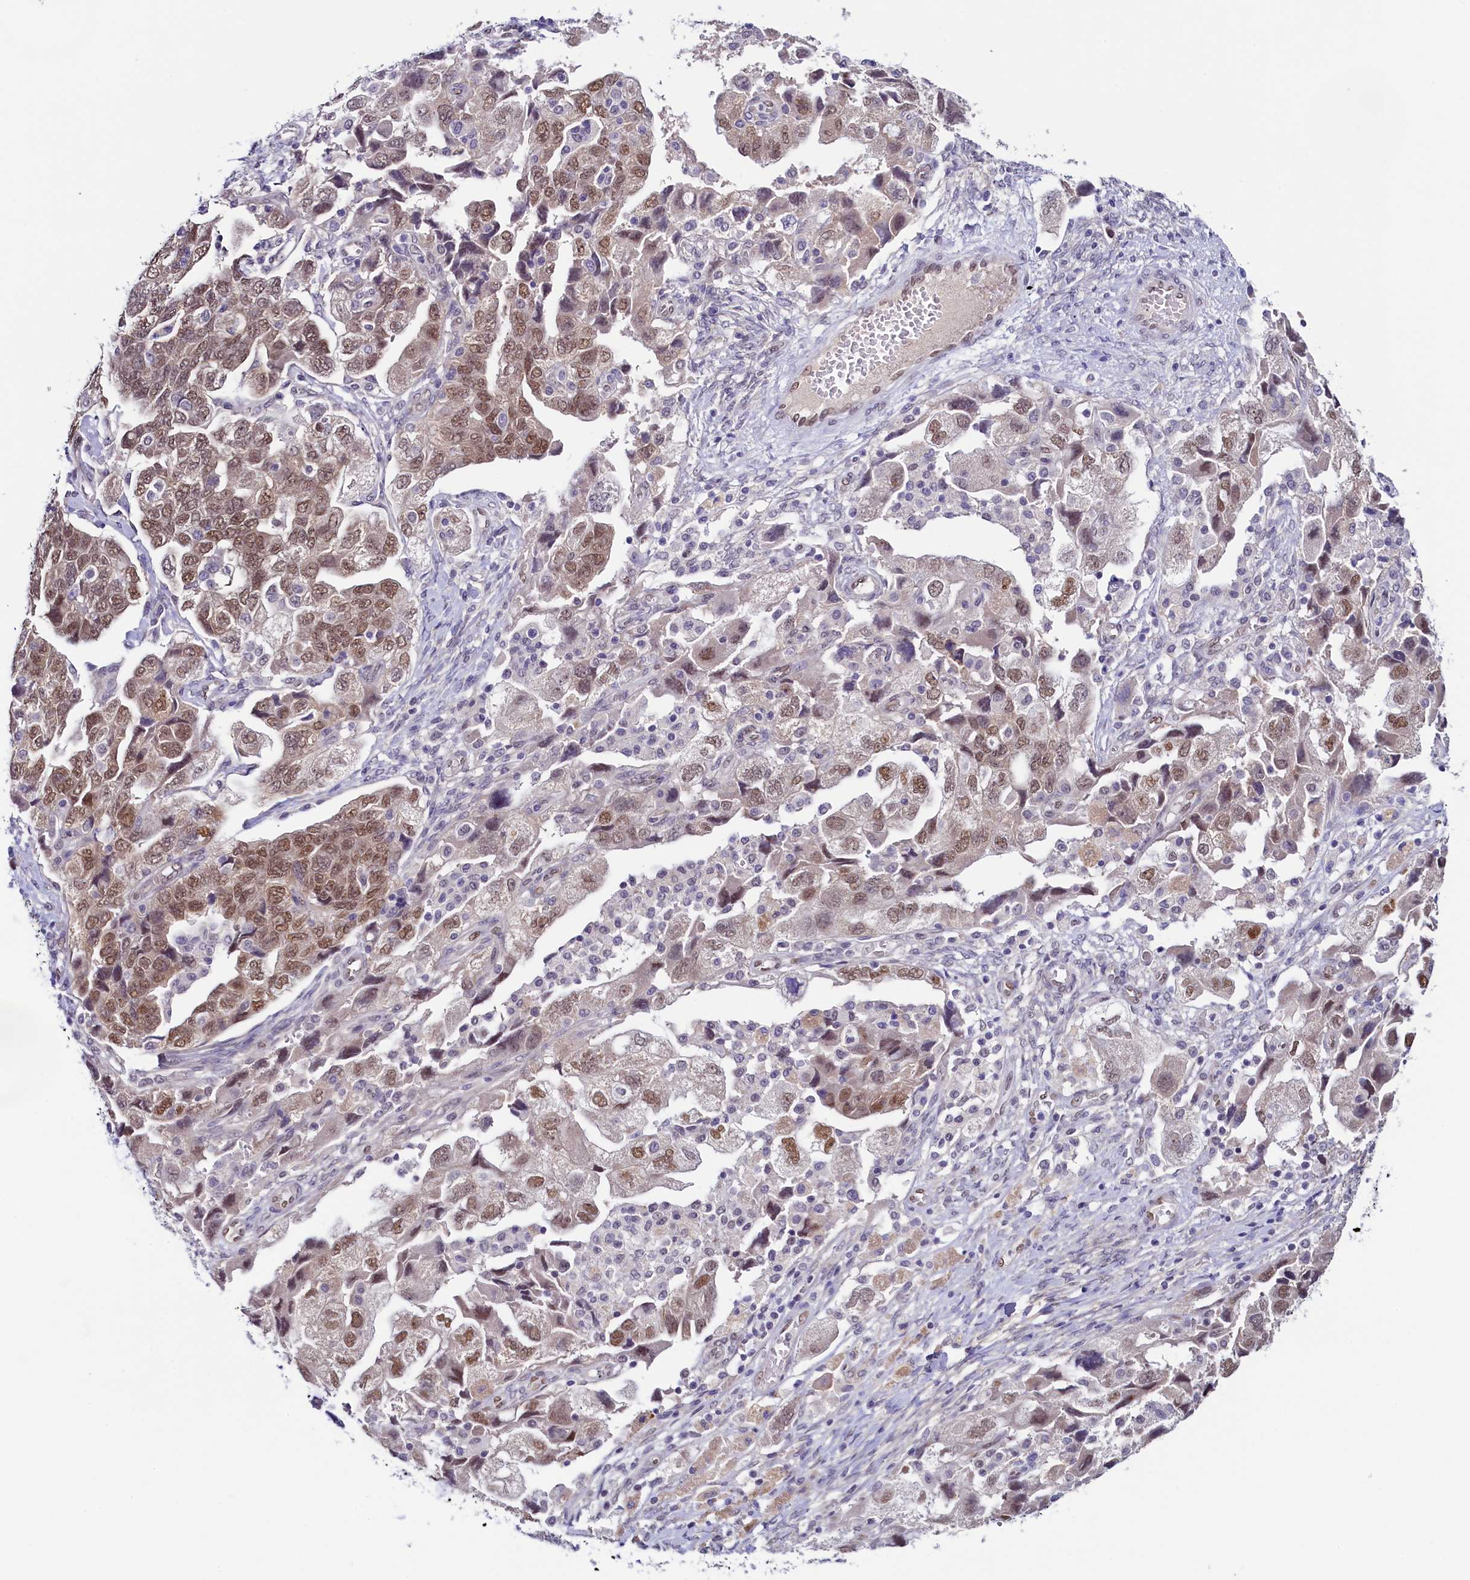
{"staining": {"intensity": "moderate", "quantity": ">75%", "location": "nuclear"}, "tissue": "ovarian cancer", "cell_type": "Tumor cells", "image_type": "cancer", "snomed": [{"axis": "morphology", "description": "Carcinoma, NOS"}, {"axis": "morphology", "description": "Cystadenocarcinoma, serous, NOS"}, {"axis": "topography", "description": "Ovary"}], "caption": "Immunohistochemical staining of human ovarian cancer (serous cystadenocarcinoma) reveals medium levels of moderate nuclear protein positivity in about >75% of tumor cells. (DAB IHC, brown staining for protein, blue staining for nuclei).", "gene": "FLYWCH2", "patient": {"sex": "female", "age": 69}}